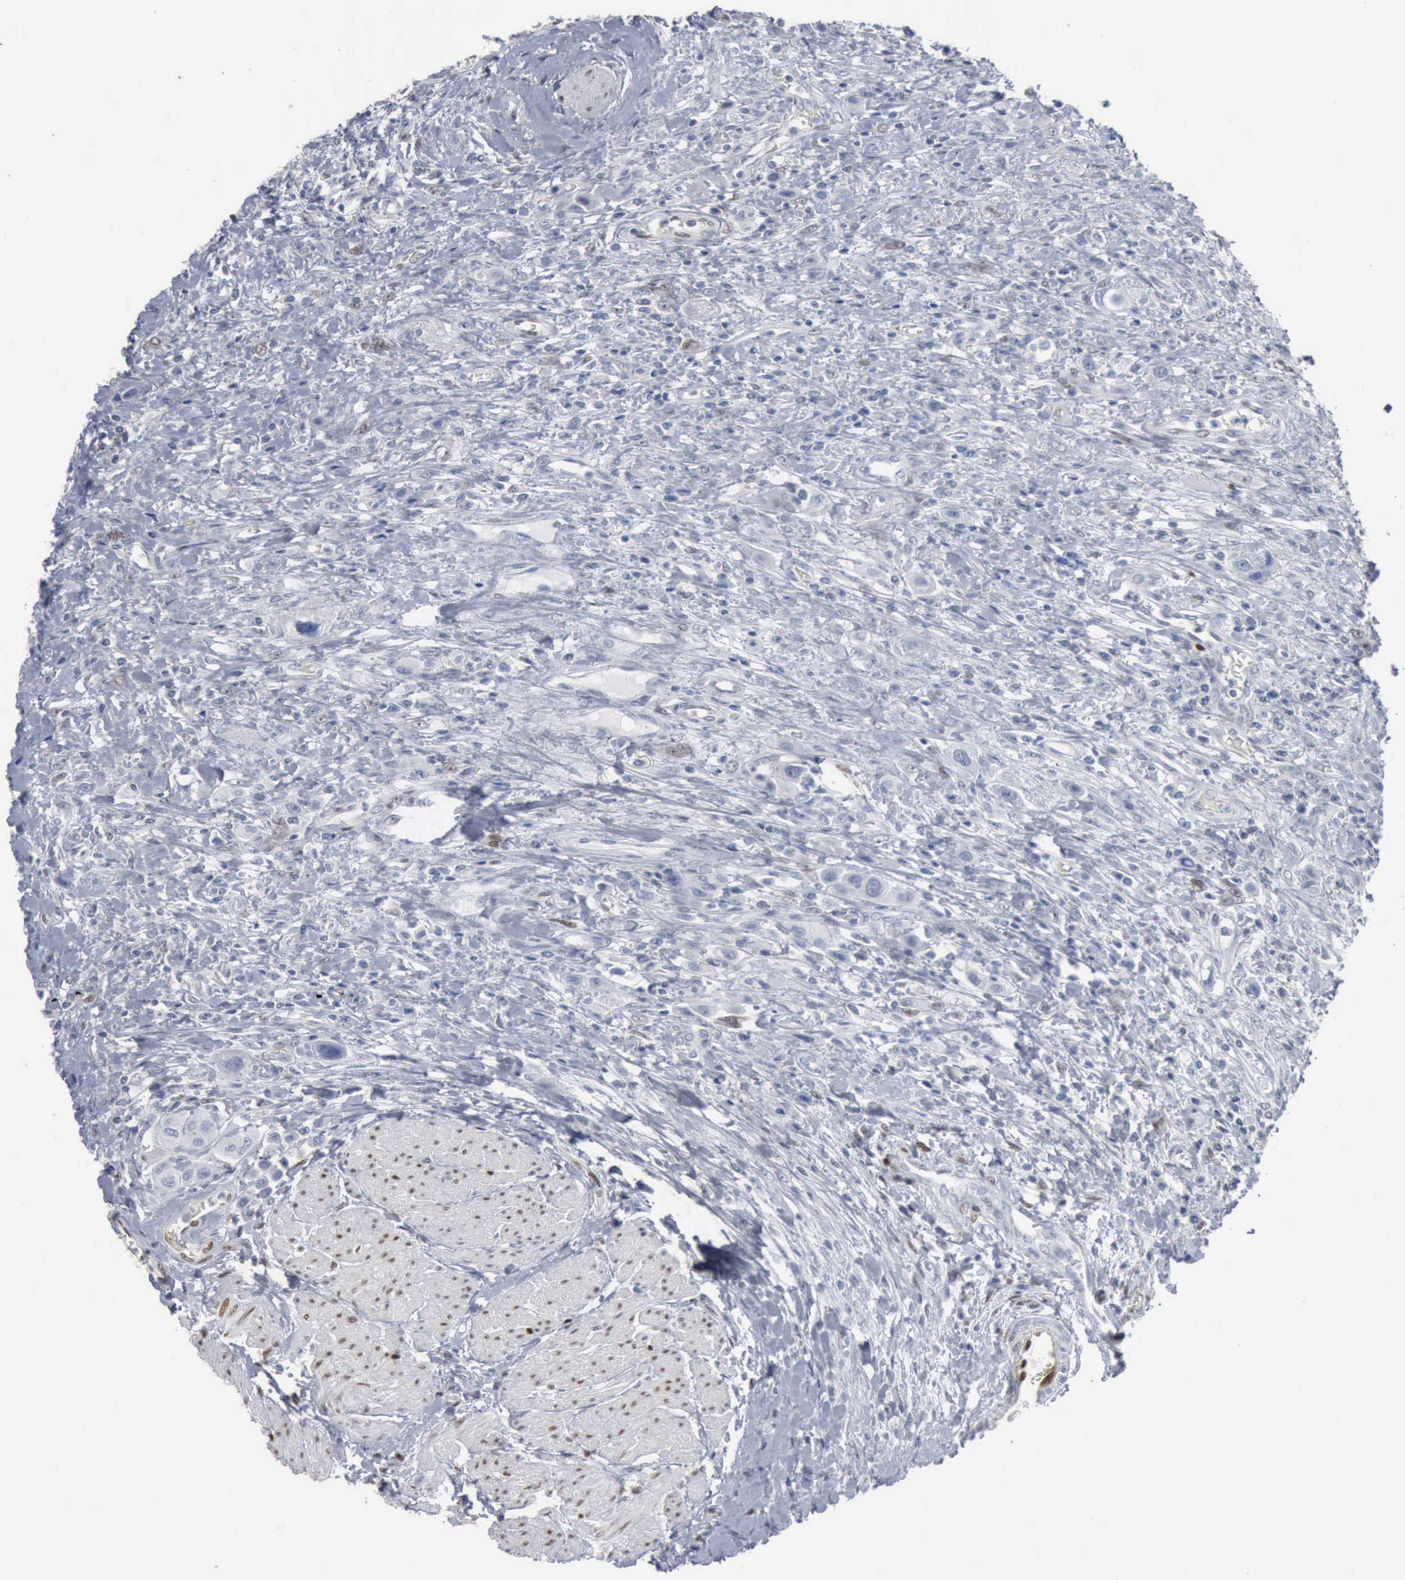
{"staining": {"intensity": "negative", "quantity": "none", "location": "none"}, "tissue": "urothelial cancer", "cell_type": "Tumor cells", "image_type": "cancer", "snomed": [{"axis": "morphology", "description": "Urothelial carcinoma, High grade"}, {"axis": "topography", "description": "Urinary bladder"}], "caption": "Micrograph shows no protein expression in tumor cells of urothelial carcinoma (high-grade) tissue.", "gene": "FGF2", "patient": {"sex": "male", "age": 50}}